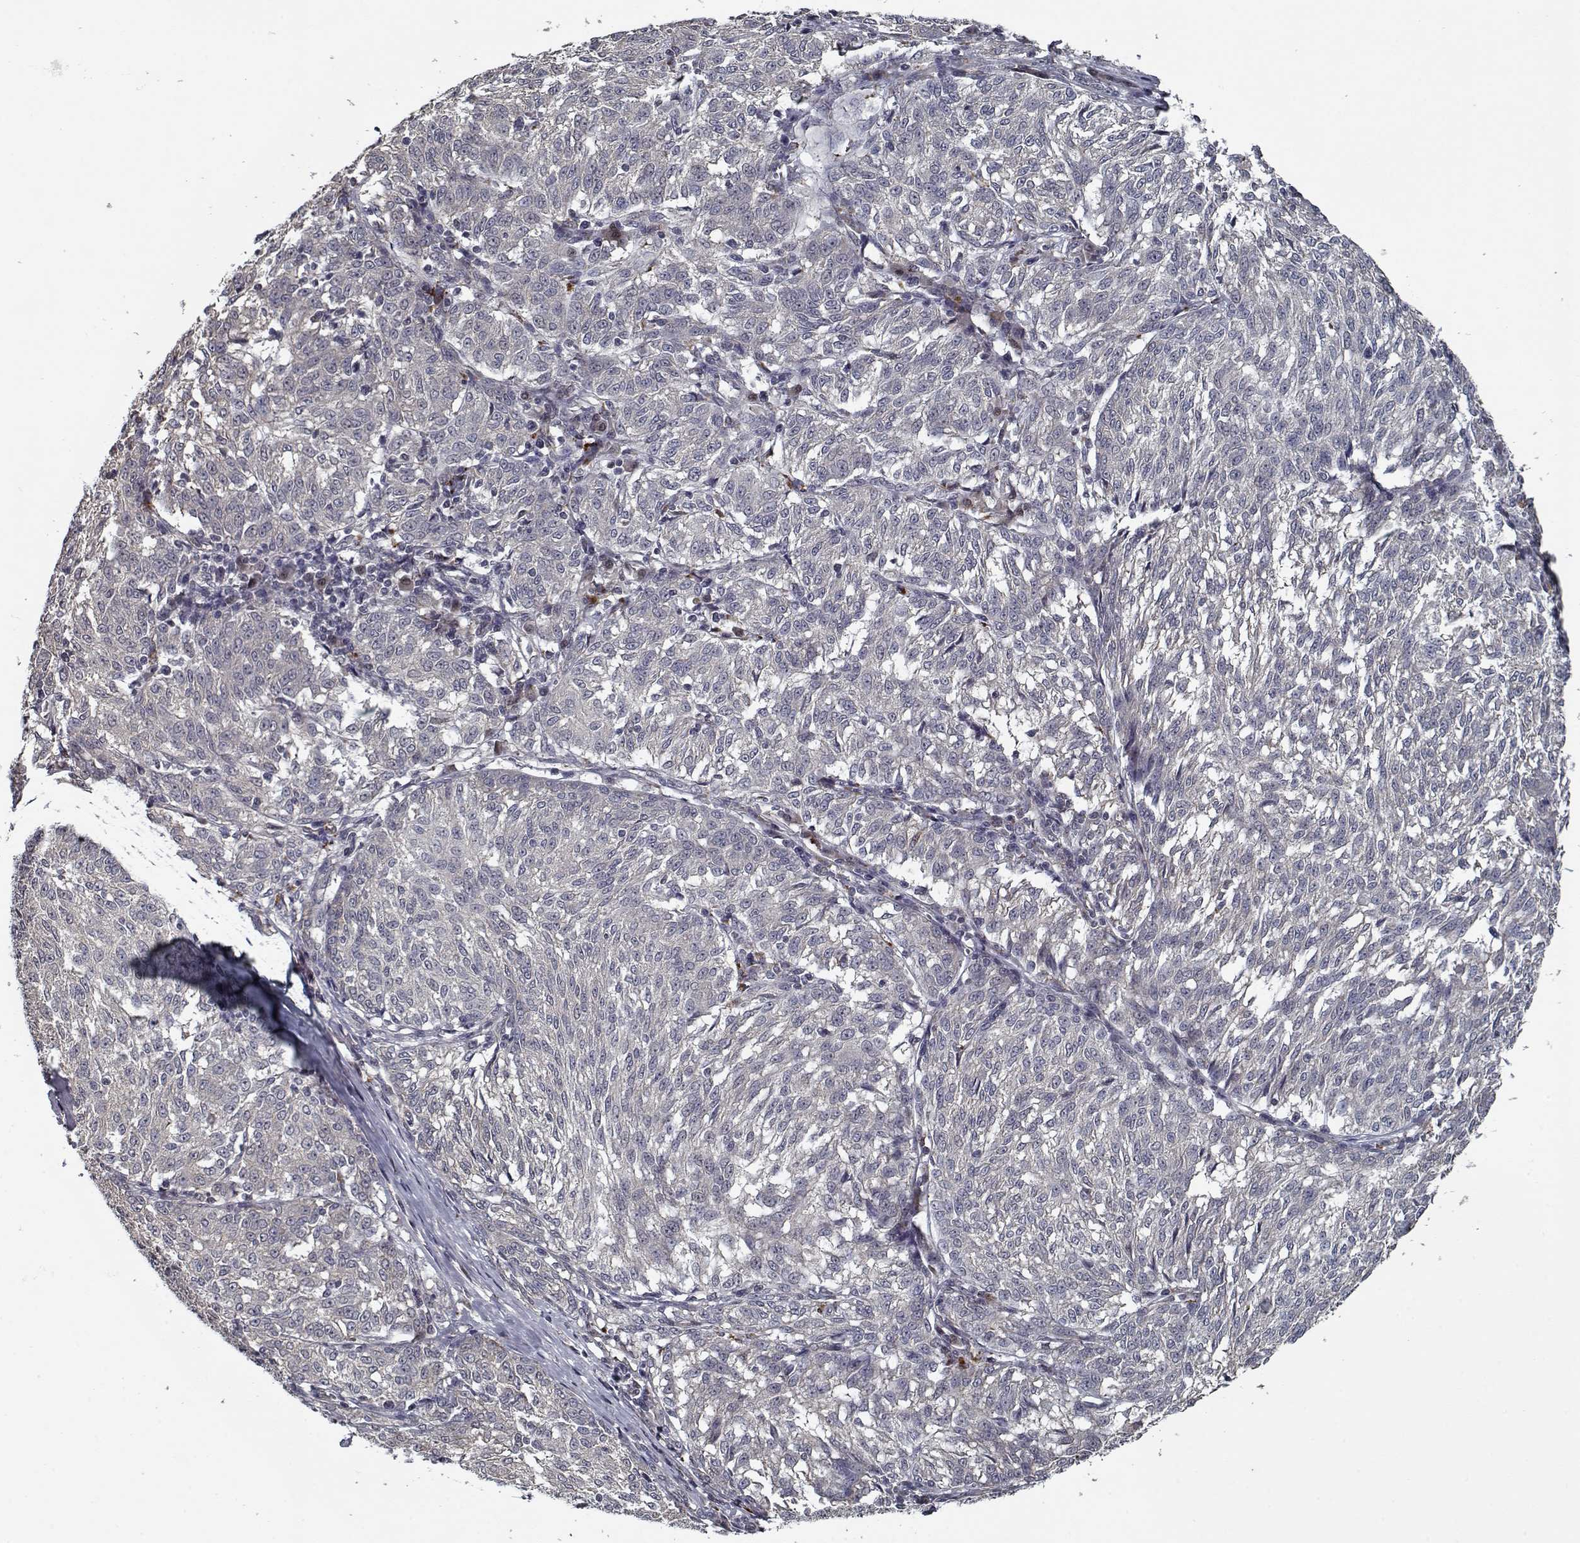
{"staining": {"intensity": "negative", "quantity": "none", "location": "none"}, "tissue": "melanoma", "cell_type": "Tumor cells", "image_type": "cancer", "snomed": [{"axis": "morphology", "description": "Malignant melanoma, NOS"}, {"axis": "topography", "description": "Skin"}], "caption": "The histopathology image displays no staining of tumor cells in malignant melanoma. (DAB immunohistochemistry, high magnification).", "gene": "NLK", "patient": {"sex": "female", "age": 72}}